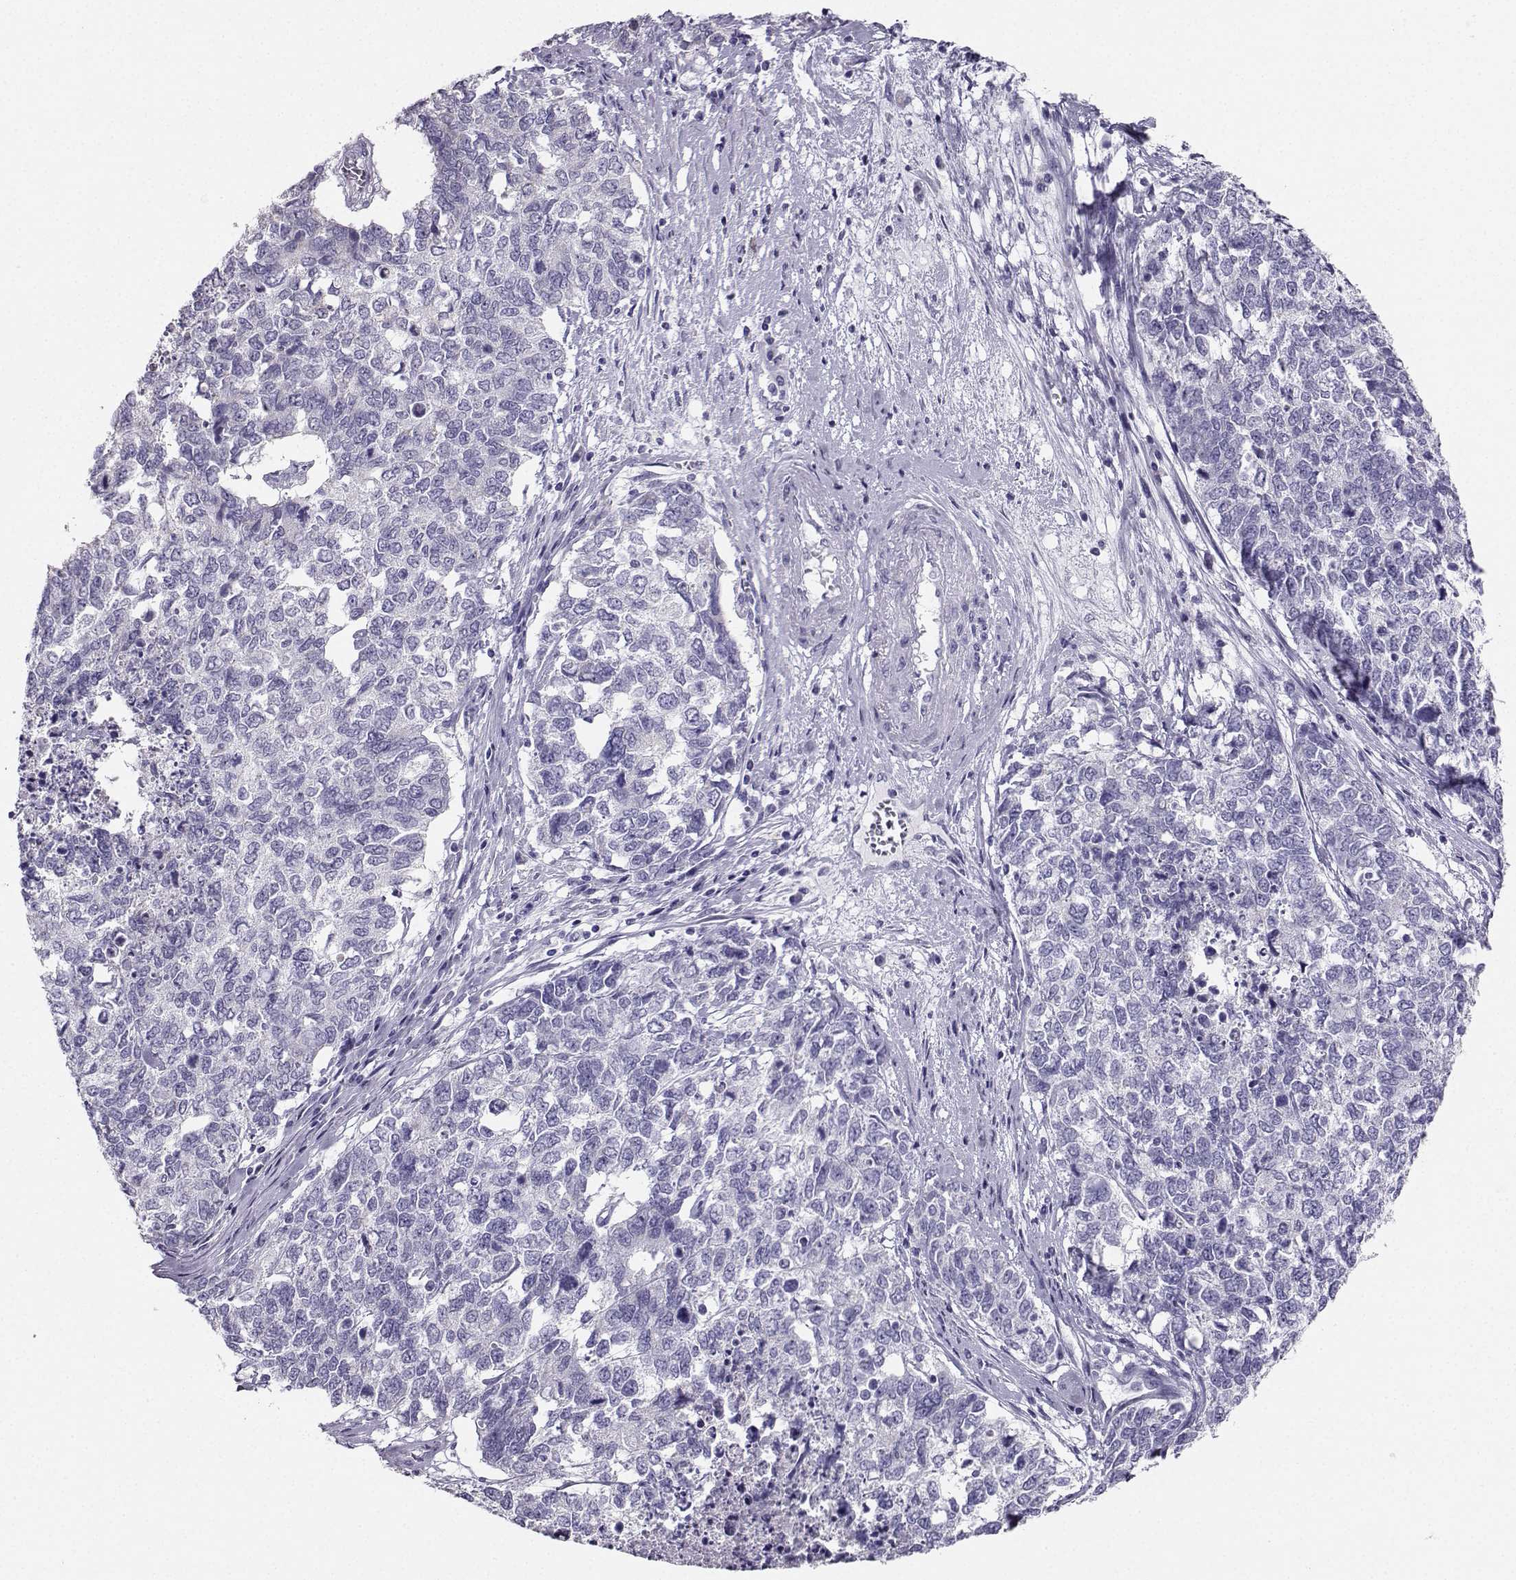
{"staining": {"intensity": "negative", "quantity": "none", "location": "none"}, "tissue": "cervical cancer", "cell_type": "Tumor cells", "image_type": "cancer", "snomed": [{"axis": "morphology", "description": "Squamous cell carcinoma, NOS"}, {"axis": "topography", "description": "Cervix"}], "caption": "DAB immunohistochemical staining of cervical squamous cell carcinoma demonstrates no significant expression in tumor cells. (Brightfield microscopy of DAB IHC at high magnification).", "gene": "AVP", "patient": {"sex": "female", "age": 63}}